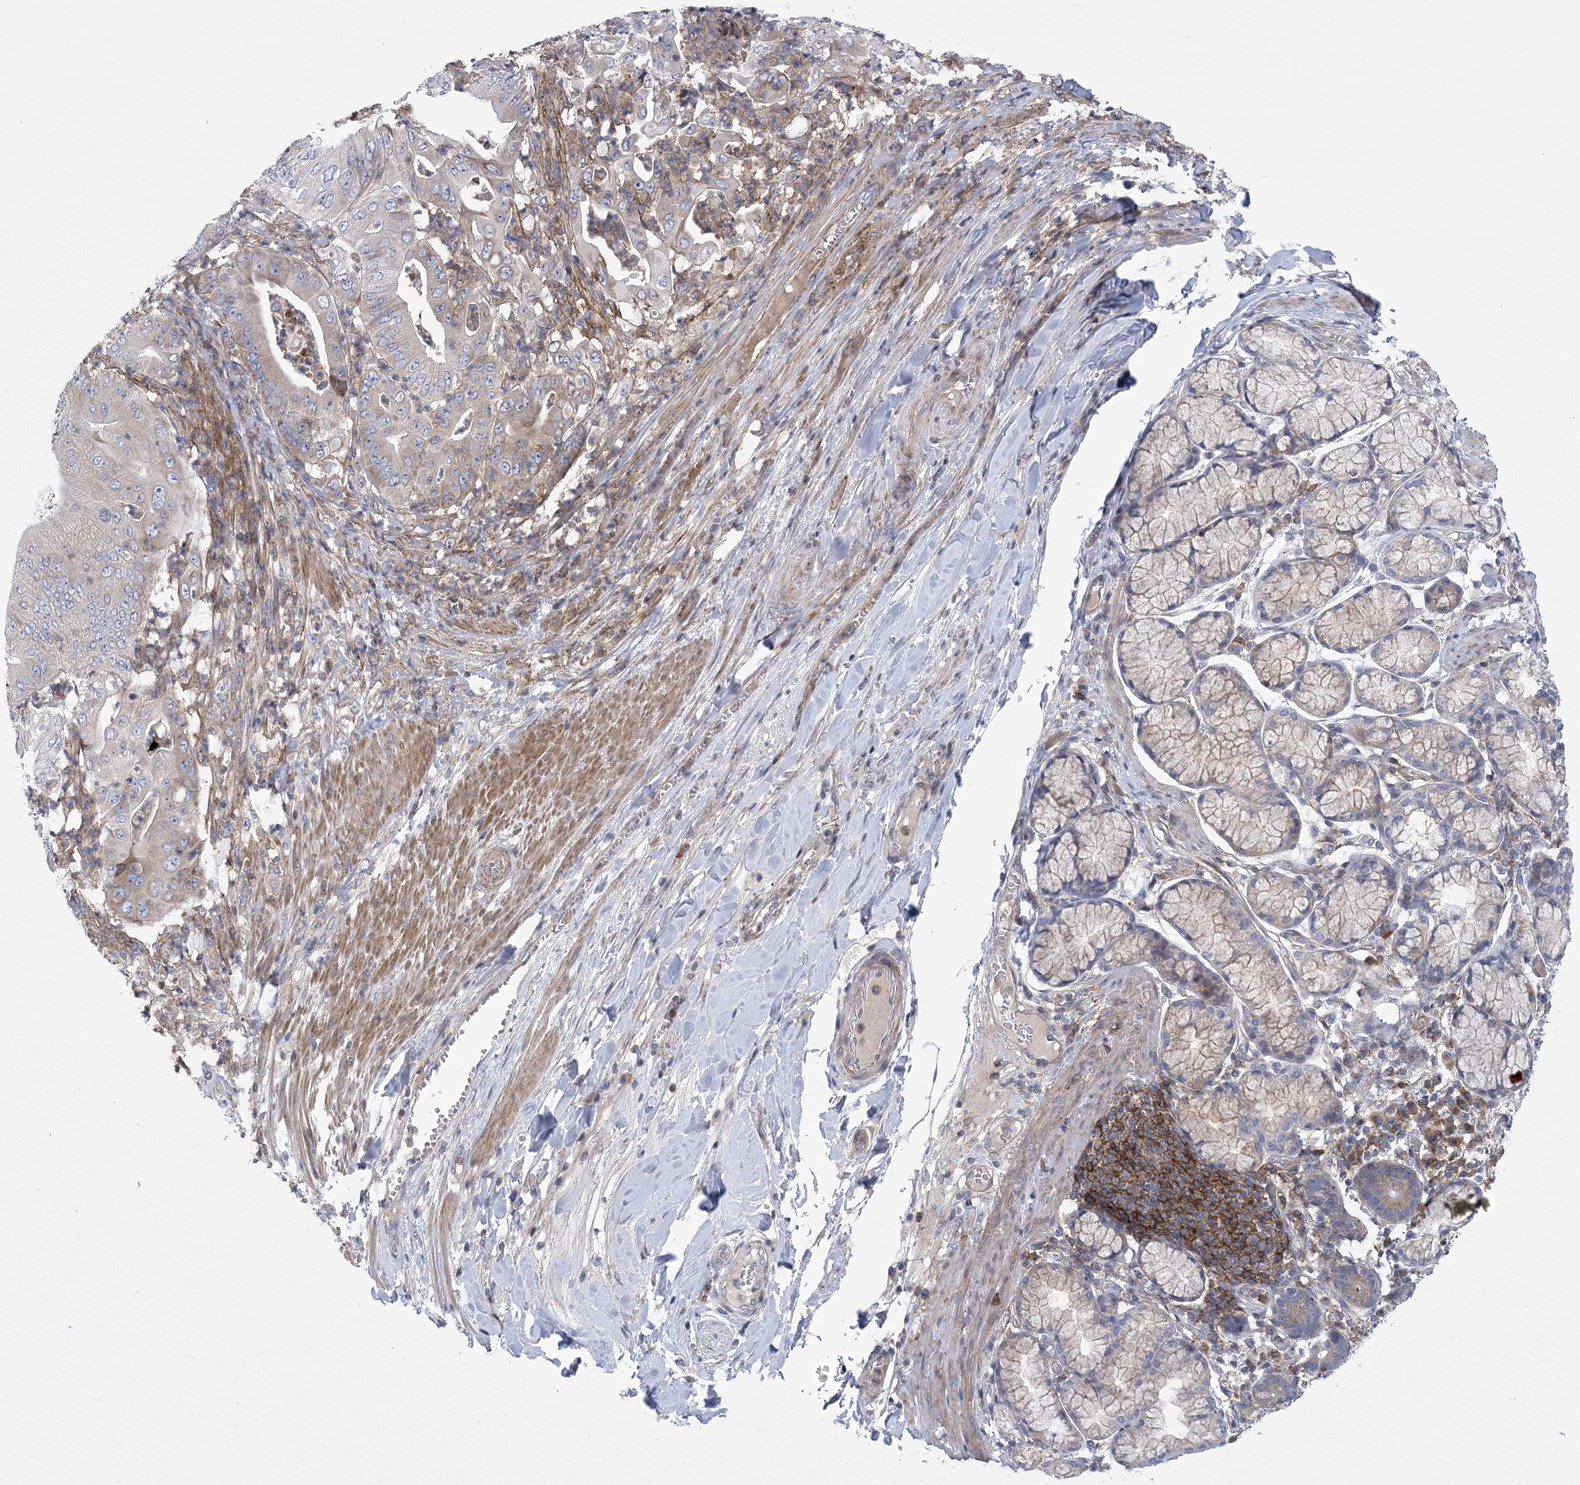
{"staining": {"intensity": "weak", "quantity": "<25%", "location": "cytoplasmic/membranous"}, "tissue": "pancreatic cancer", "cell_type": "Tumor cells", "image_type": "cancer", "snomed": [{"axis": "morphology", "description": "Adenocarcinoma, NOS"}, {"axis": "topography", "description": "Pancreas"}], "caption": "This is an immunohistochemistry (IHC) photomicrograph of pancreatic cancer (adenocarcinoma). There is no positivity in tumor cells.", "gene": "ARSJ", "patient": {"sex": "female", "age": 77}}